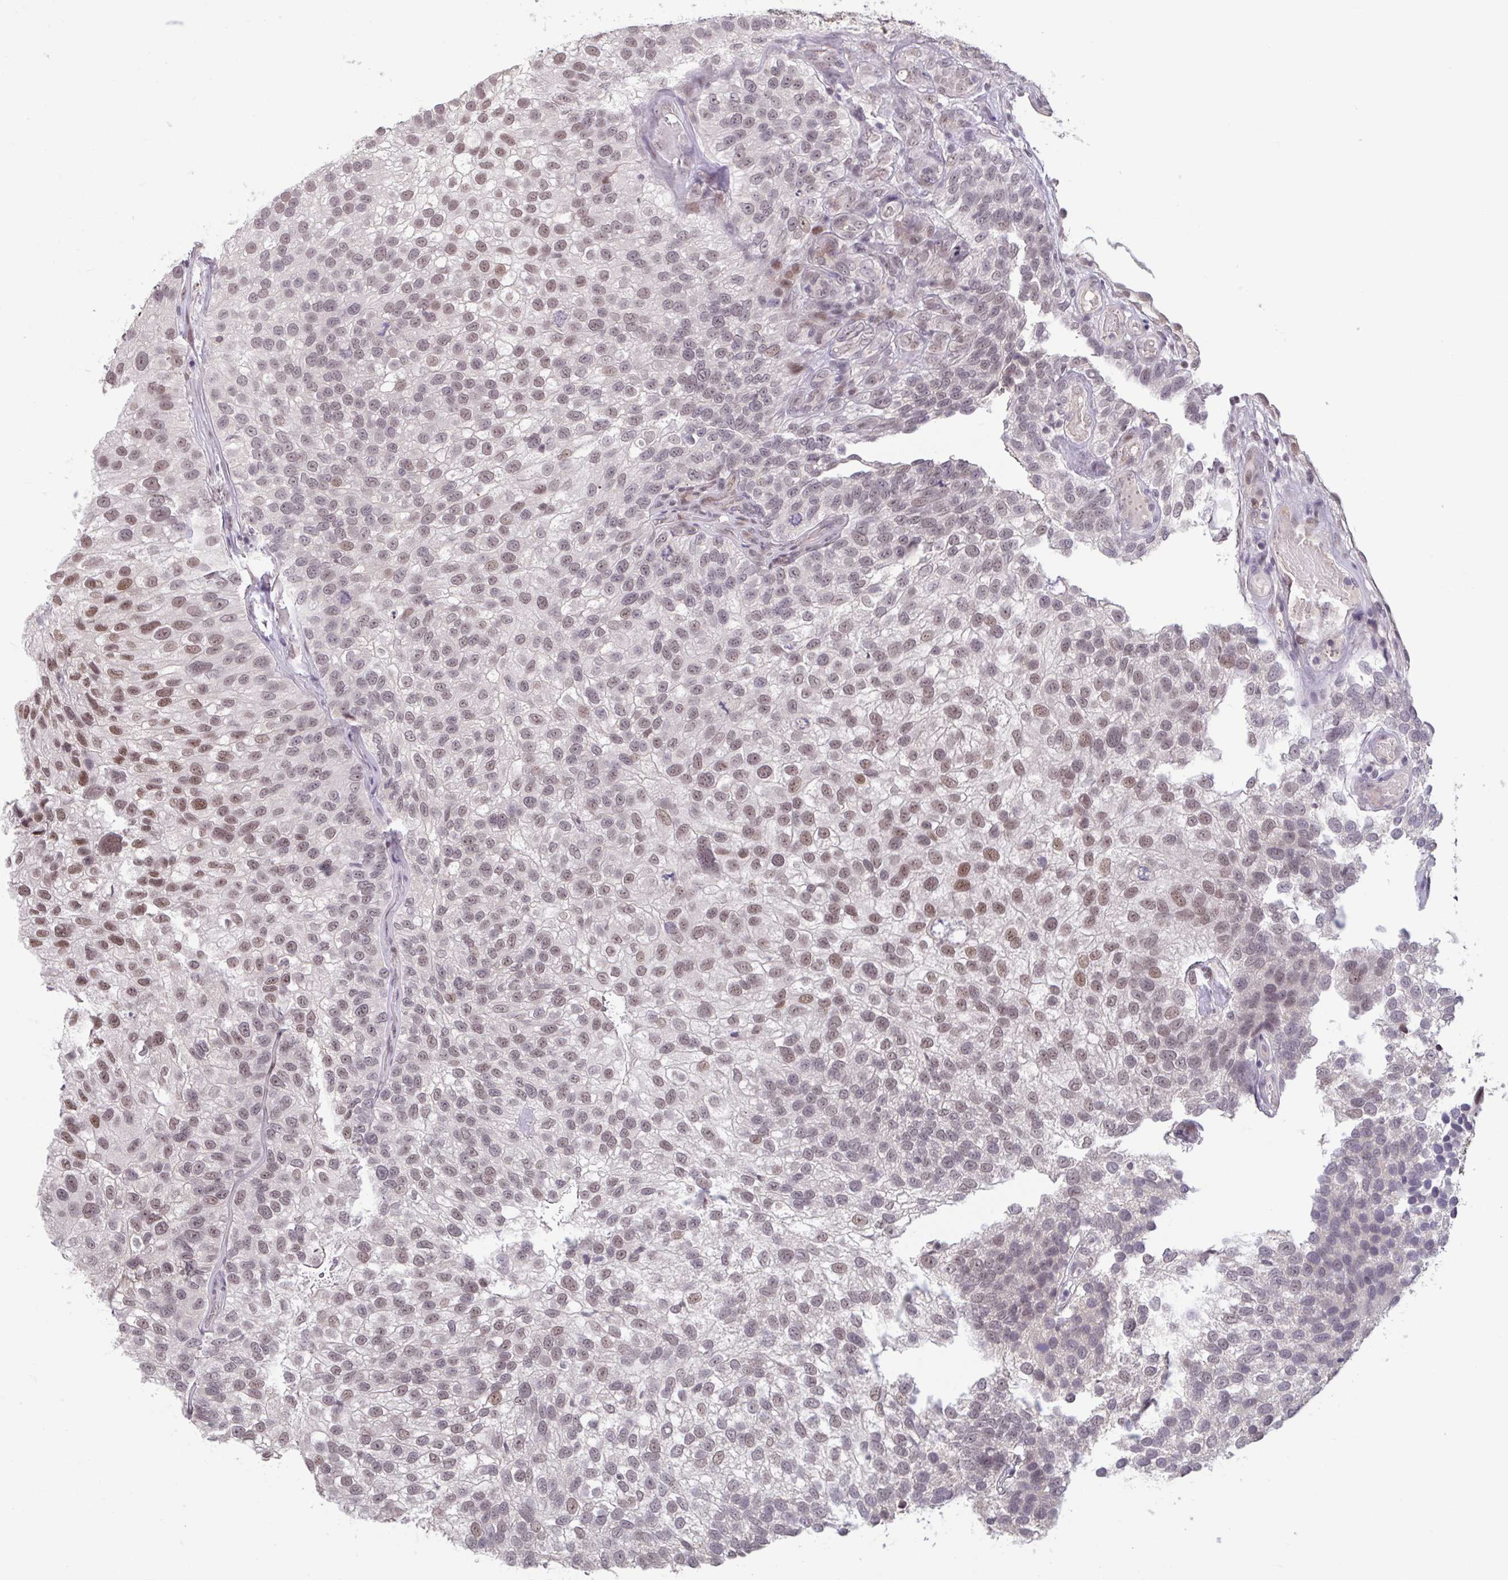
{"staining": {"intensity": "moderate", "quantity": ">75%", "location": "nuclear"}, "tissue": "urothelial cancer", "cell_type": "Tumor cells", "image_type": "cancer", "snomed": [{"axis": "morphology", "description": "Urothelial carcinoma, NOS"}, {"axis": "topography", "description": "Urinary bladder"}], "caption": "Immunohistochemical staining of transitional cell carcinoma exhibits medium levels of moderate nuclear positivity in about >75% of tumor cells.", "gene": "ZNF414", "patient": {"sex": "male", "age": 87}}